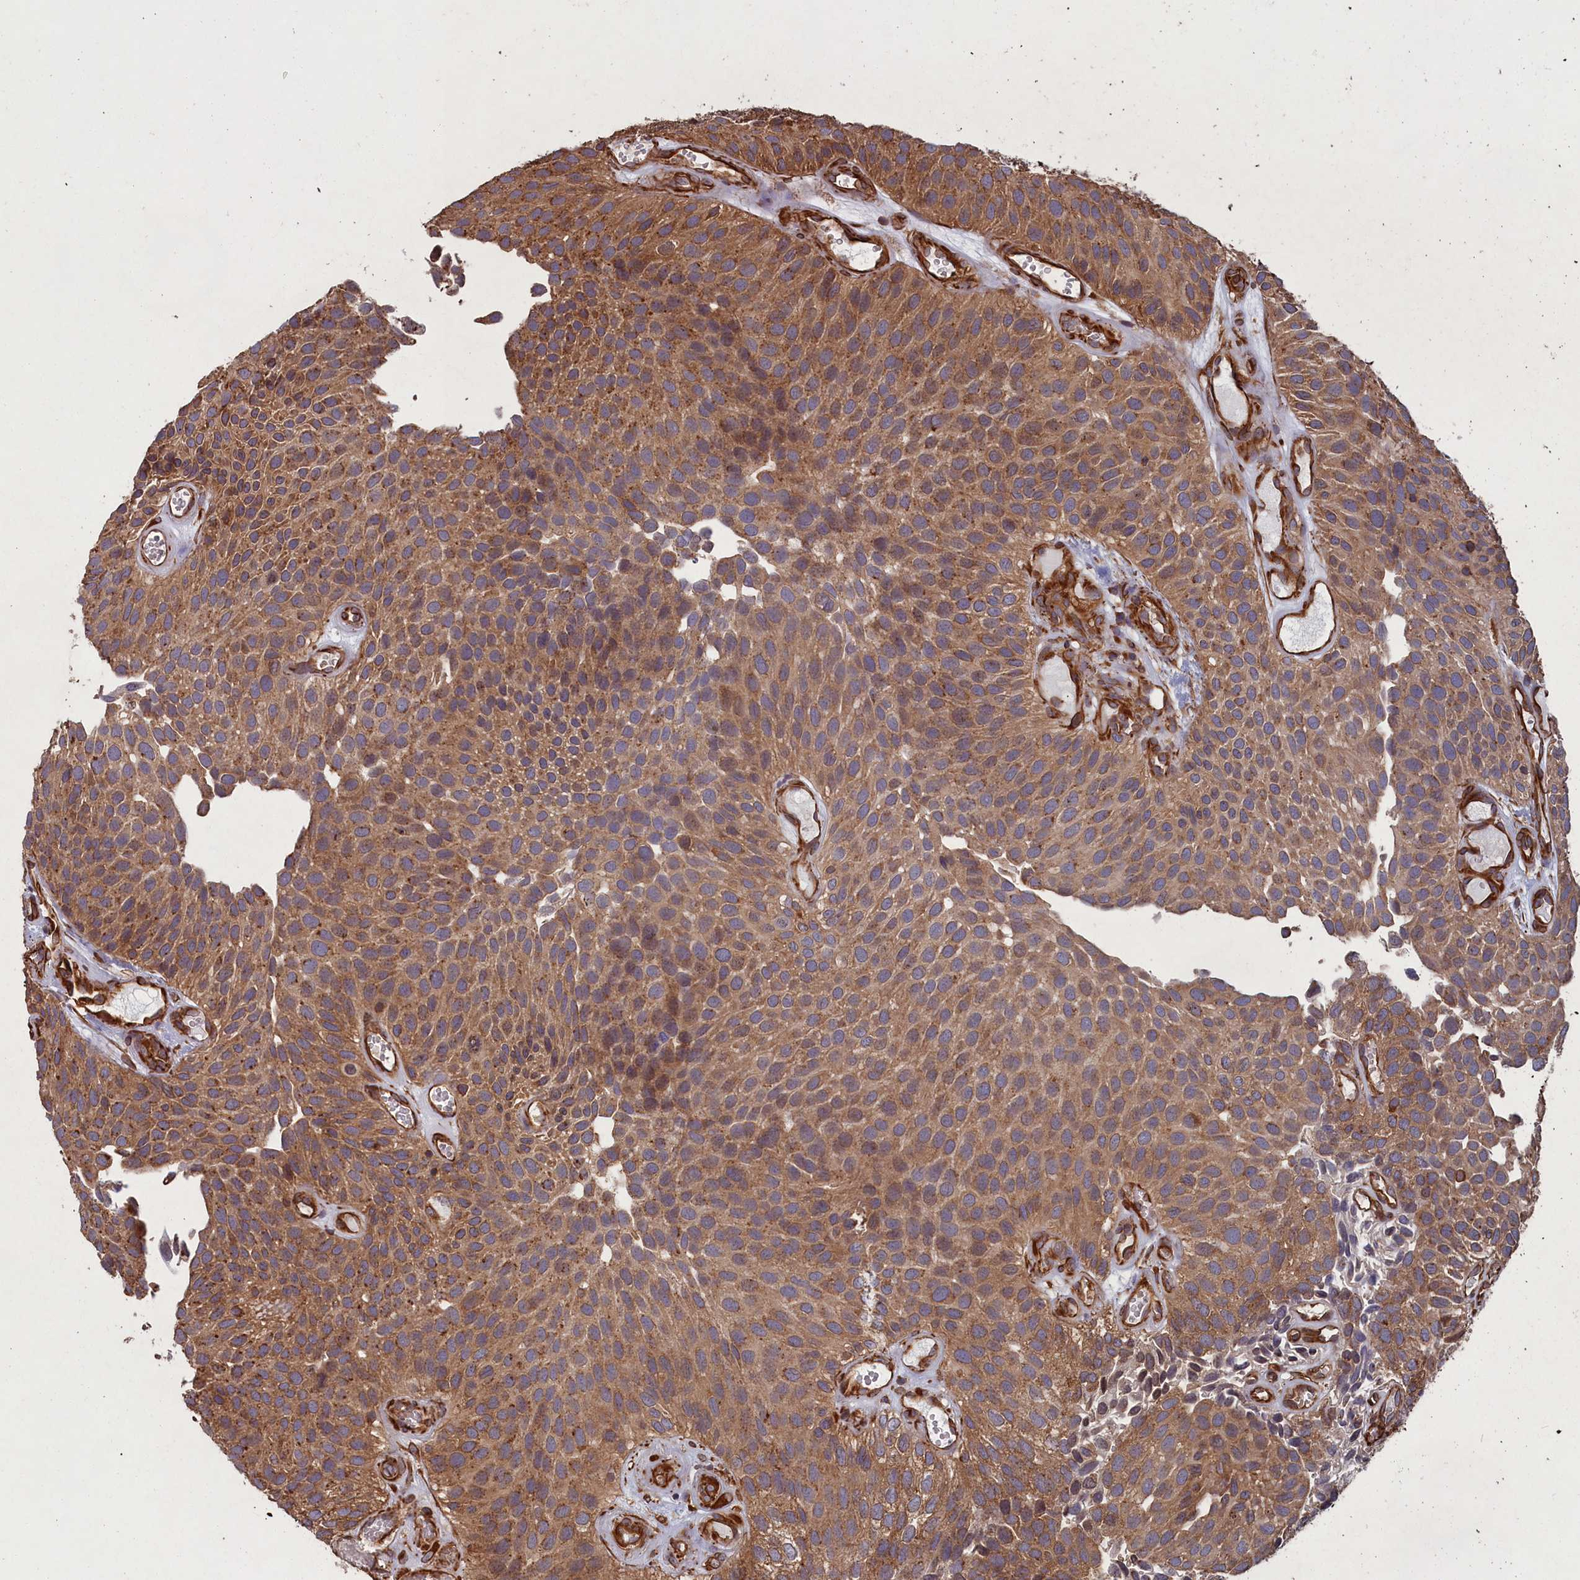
{"staining": {"intensity": "moderate", "quantity": ">75%", "location": "cytoplasmic/membranous"}, "tissue": "urothelial cancer", "cell_type": "Tumor cells", "image_type": "cancer", "snomed": [{"axis": "morphology", "description": "Urothelial carcinoma, Low grade"}, {"axis": "topography", "description": "Urinary bladder"}], "caption": "Human urothelial cancer stained with a brown dye exhibits moderate cytoplasmic/membranous positive expression in about >75% of tumor cells.", "gene": "CCDC124", "patient": {"sex": "male", "age": 89}}